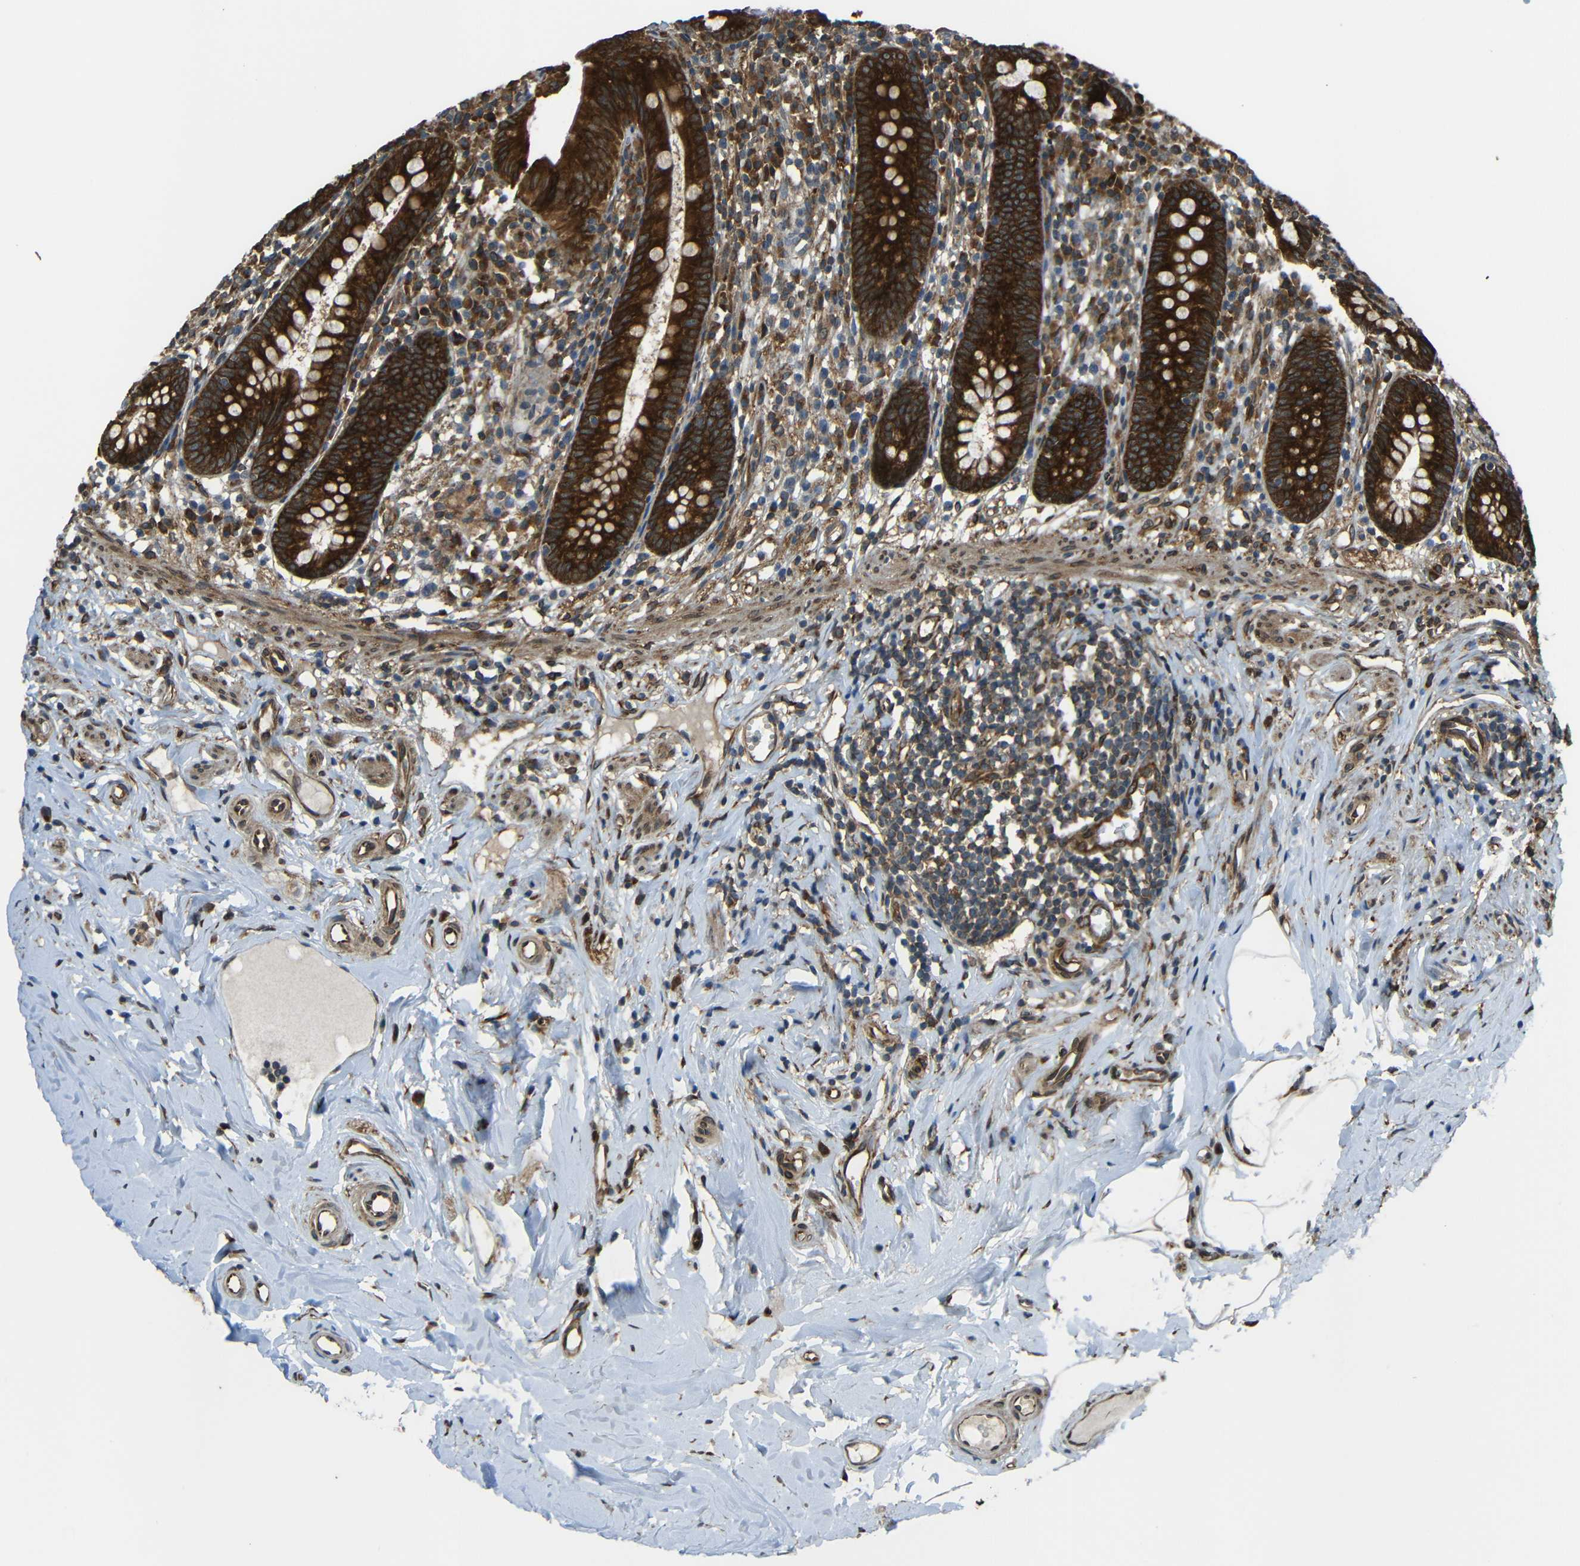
{"staining": {"intensity": "strong", "quantity": ">75%", "location": "cytoplasmic/membranous"}, "tissue": "appendix", "cell_type": "Glandular cells", "image_type": "normal", "snomed": [{"axis": "morphology", "description": "Normal tissue, NOS"}, {"axis": "topography", "description": "Appendix"}], "caption": "Appendix stained with DAB immunohistochemistry (IHC) shows high levels of strong cytoplasmic/membranous staining in about >75% of glandular cells.", "gene": "VAPB", "patient": {"sex": "male", "age": 52}}